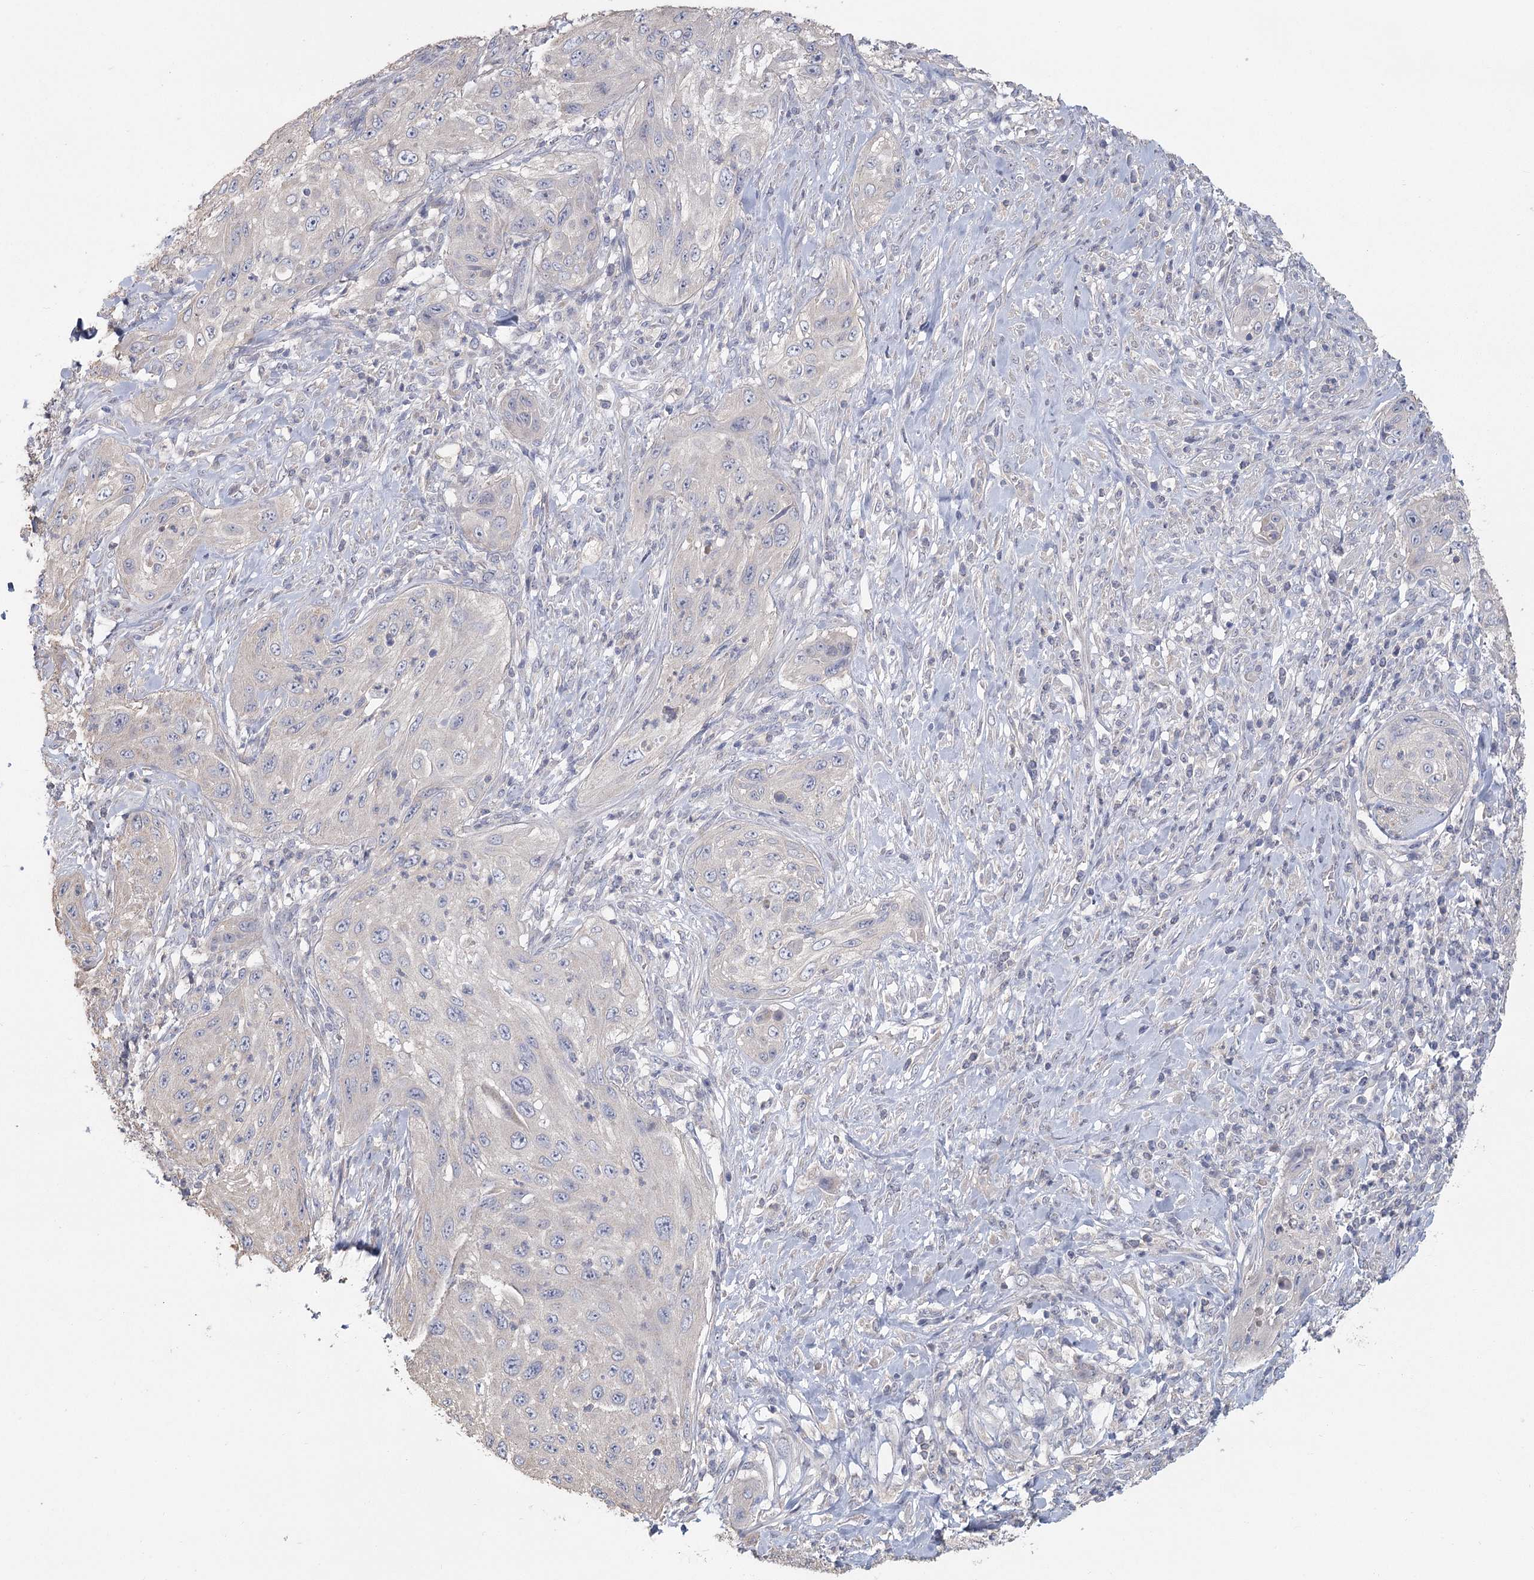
{"staining": {"intensity": "negative", "quantity": "none", "location": "none"}, "tissue": "cervical cancer", "cell_type": "Tumor cells", "image_type": "cancer", "snomed": [{"axis": "morphology", "description": "Squamous cell carcinoma, NOS"}, {"axis": "topography", "description": "Cervix"}], "caption": "Immunohistochemistry micrograph of human cervical cancer stained for a protein (brown), which displays no expression in tumor cells.", "gene": "CNTLN", "patient": {"sex": "female", "age": 42}}